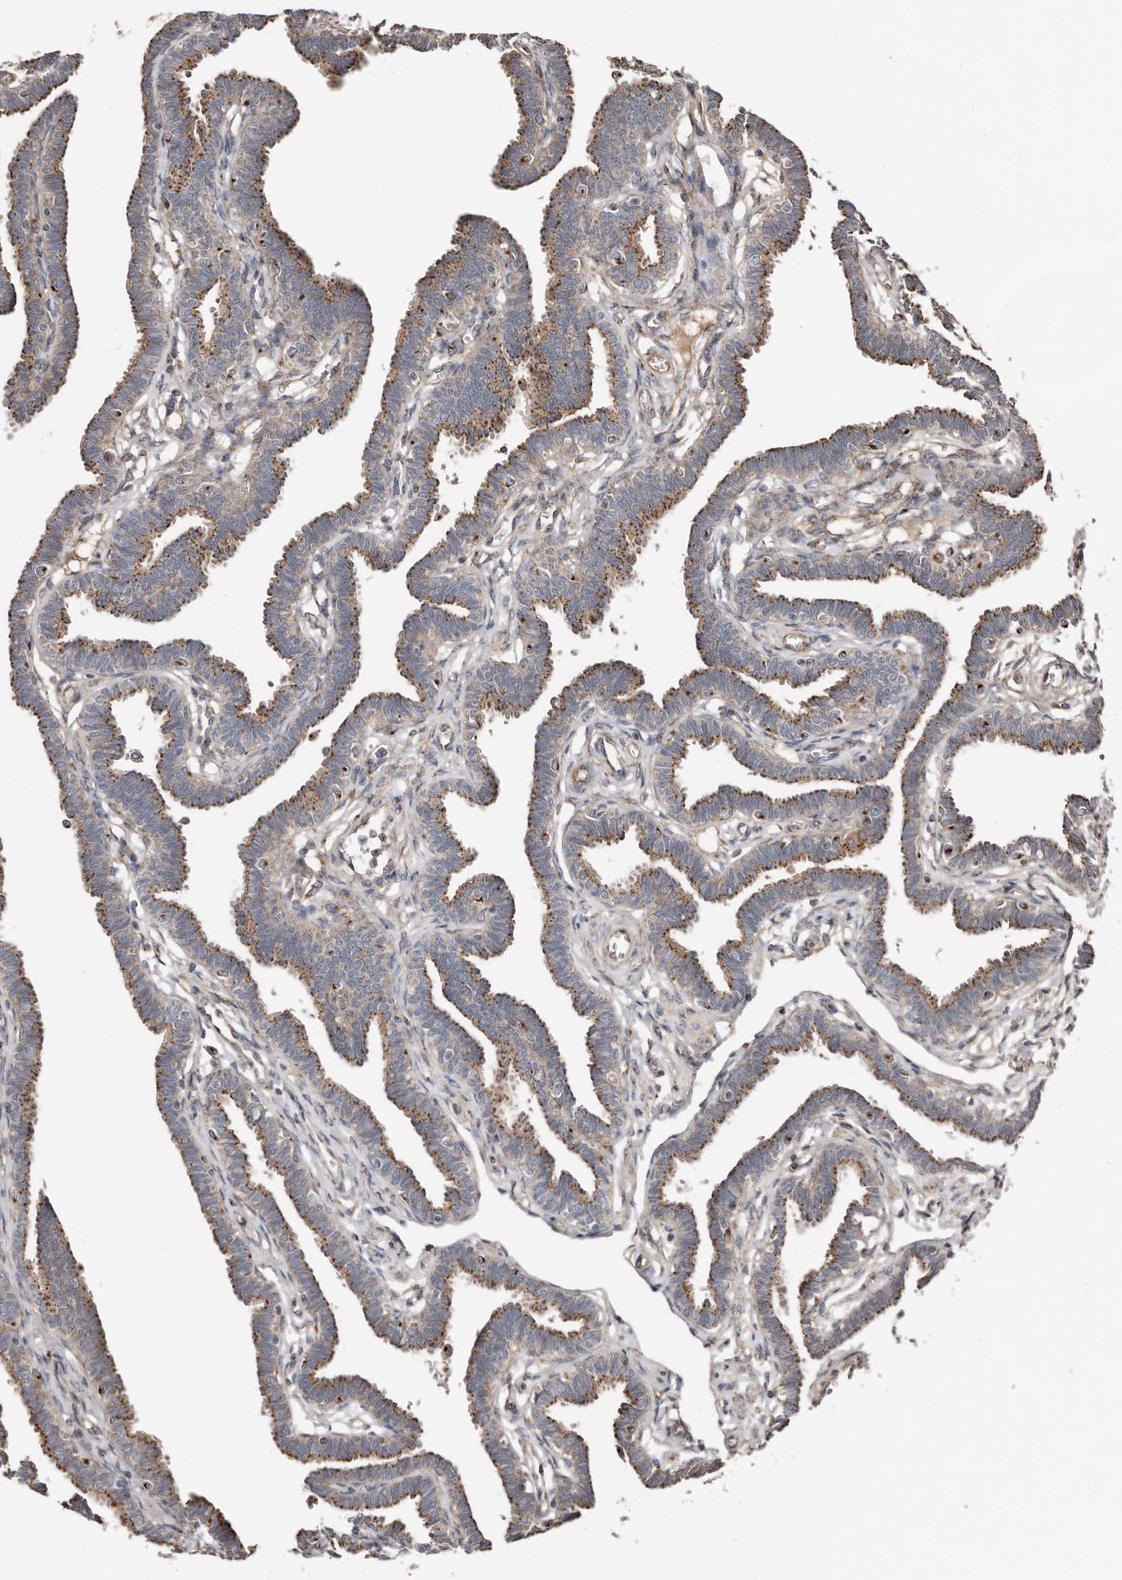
{"staining": {"intensity": "strong", "quantity": ">75%", "location": "cytoplasmic/membranous"}, "tissue": "fallopian tube", "cell_type": "Glandular cells", "image_type": "normal", "snomed": [{"axis": "morphology", "description": "Normal tissue, NOS"}, {"axis": "topography", "description": "Fallopian tube"}, {"axis": "topography", "description": "Ovary"}], "caption": "IHC histopathology image of normal fallopian tube: human fallopian tube stained using IHC demonstrates high levels of strong protein expression localized specifically in the cytoplasmic/membranous of glandular cells, appearing as a cytoplasmic/membranous brown color.", "gene": "COG1", "patient": {"sex": "female", "age": 23}}